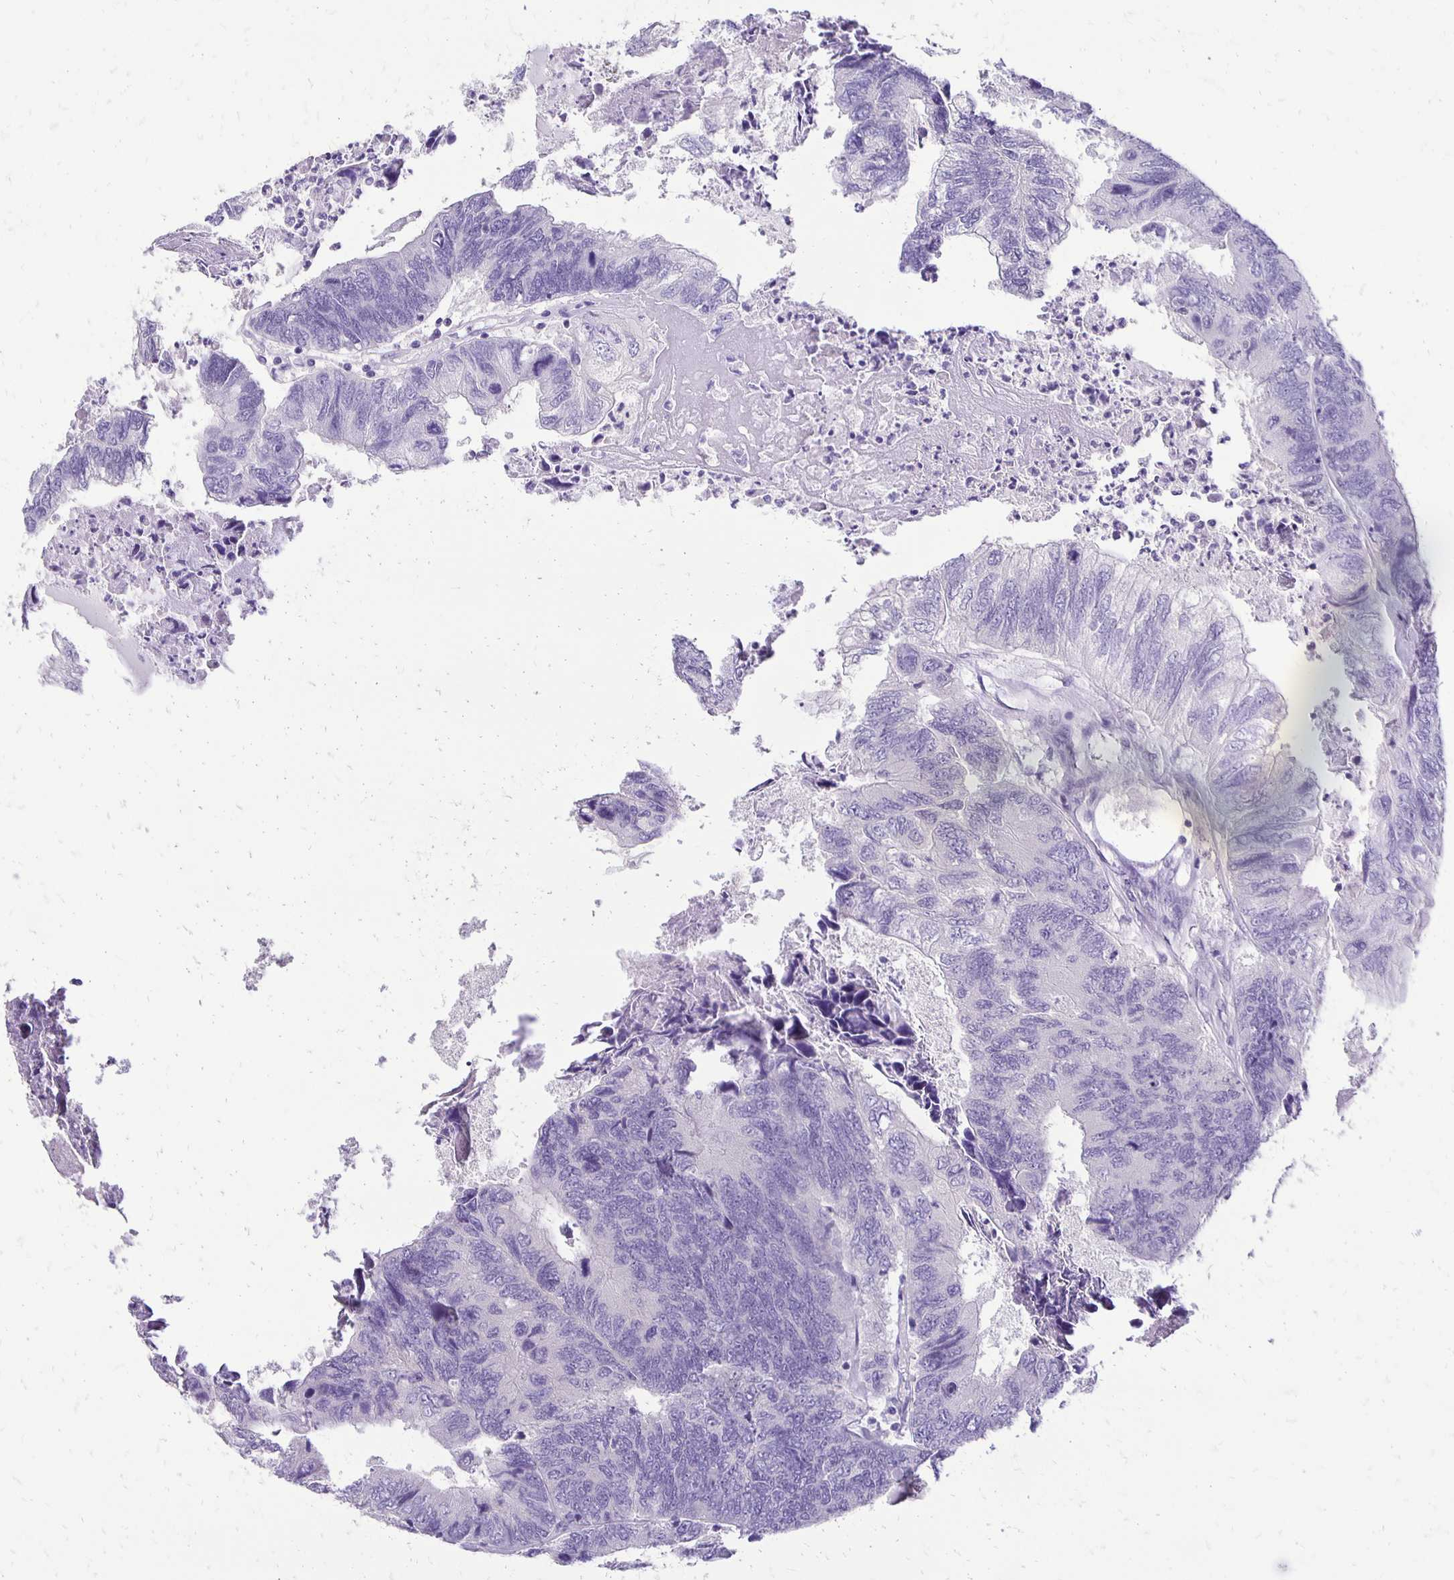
{"staining": {"intensity": "negative", "quantity": "none", "location": "none"}, "tissue": "colorectal cancer", "cell_type": "Tumor cells", "image_type": "cancer", "snomed": [{"axis": "morphology", "description": "Adenocarcinoma, NOS"}, {"axis": "topography", "description": "Colon"}], "caption": "There is no significant staining in tumor cells of colorectal adenocarcinoma.", "gene": "ANKRD45", "patient": {"sex": "female", "age": 67}}